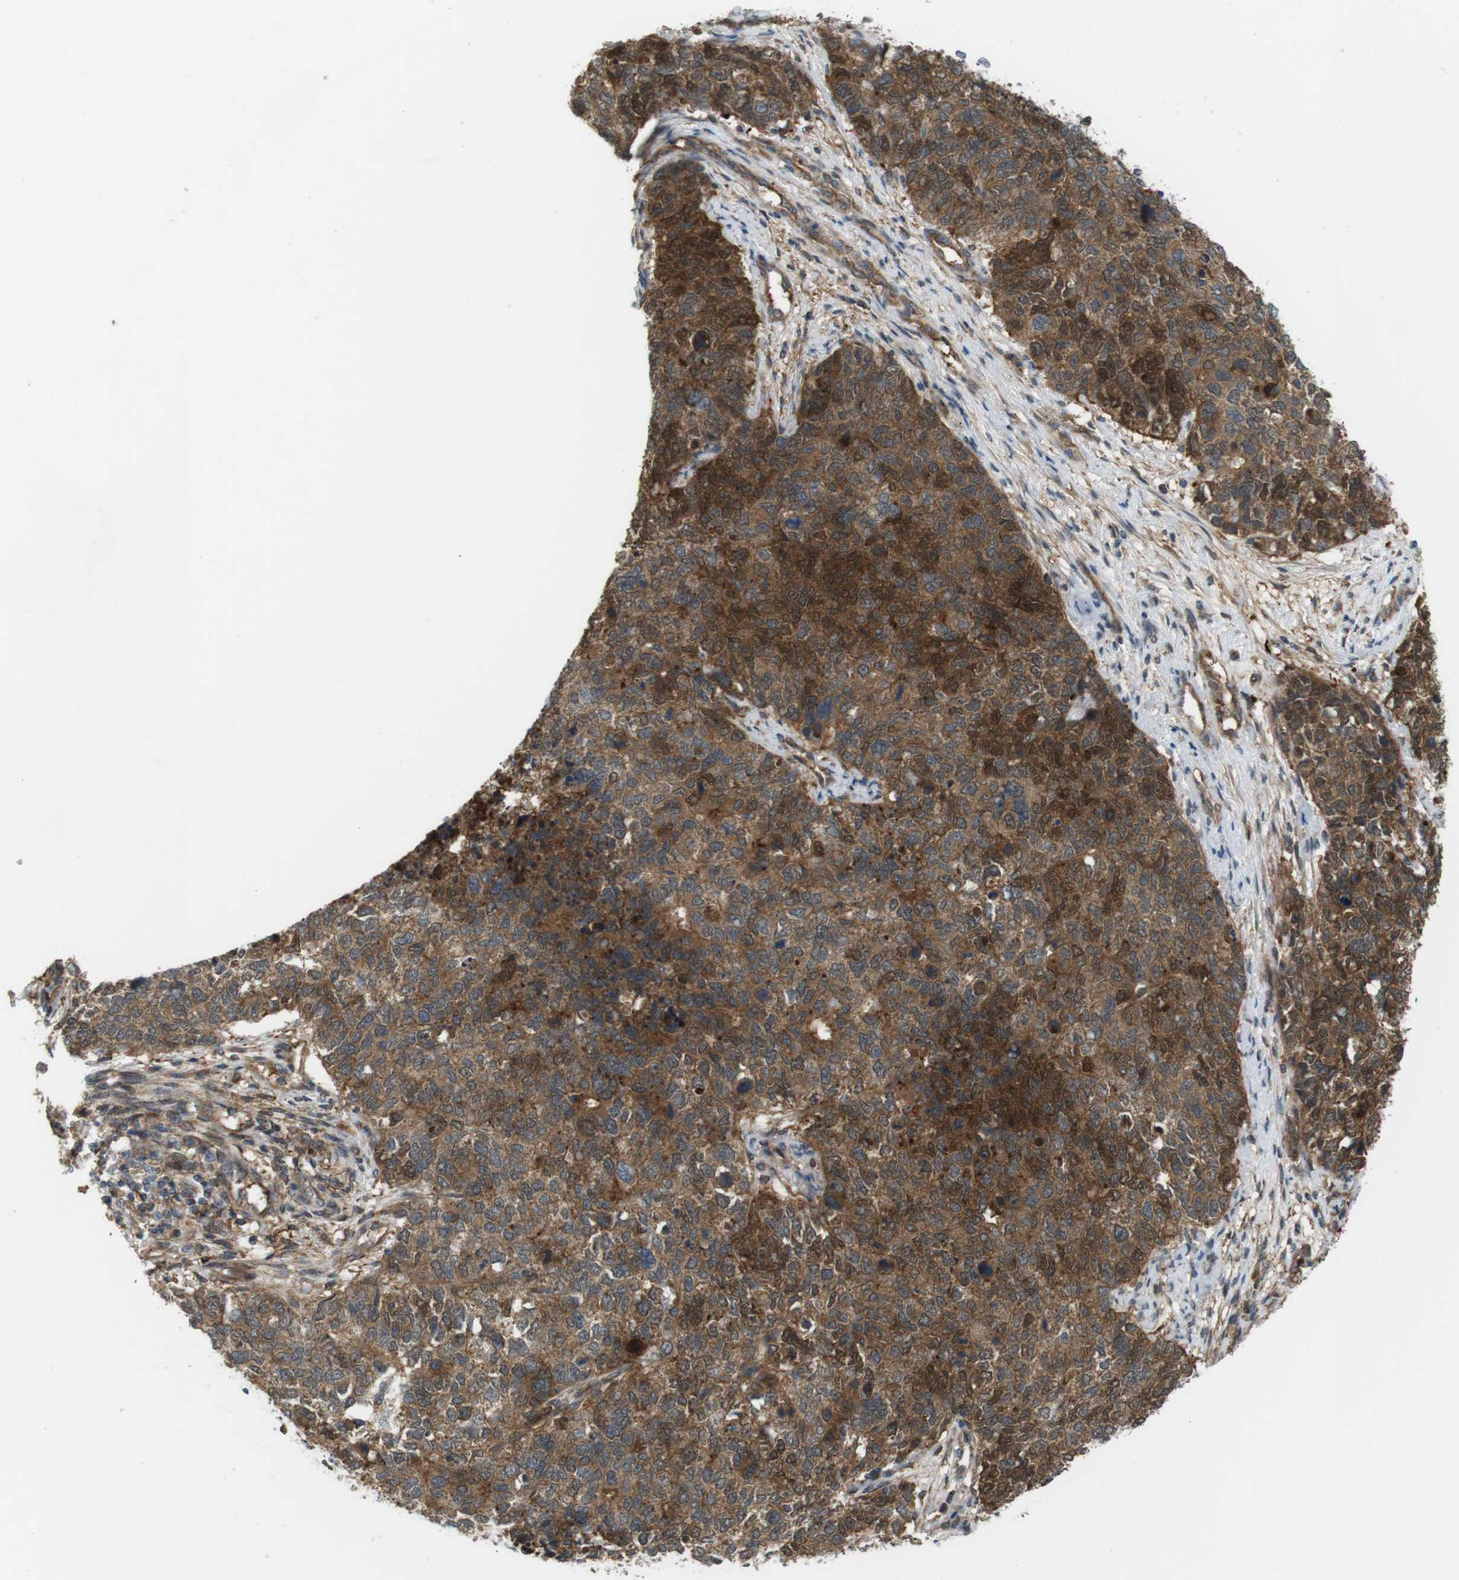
{"staining": {"intensity": "strong", "quantity": ">75%", "location": "cytoplasmic/membranous,nuclear"}, "tissue": "cervical cancer", "cell_type": "Tumor cells", "image_type": "cancer", "snomed": [{"axis": "morphology", "description": "Squamous cell carcinoma, NOS"}, {"axis": "topography", "description": "Cervix"}], "caption": "Strong cytoplasmic/membranous and nuclear positivity for a protein is present in approximately >75% of tumor cells of cervical cancer using immunohistochemistry (IHC).", "gene": "DDAH2", "patient": {"sex": "female", "age": 63}}